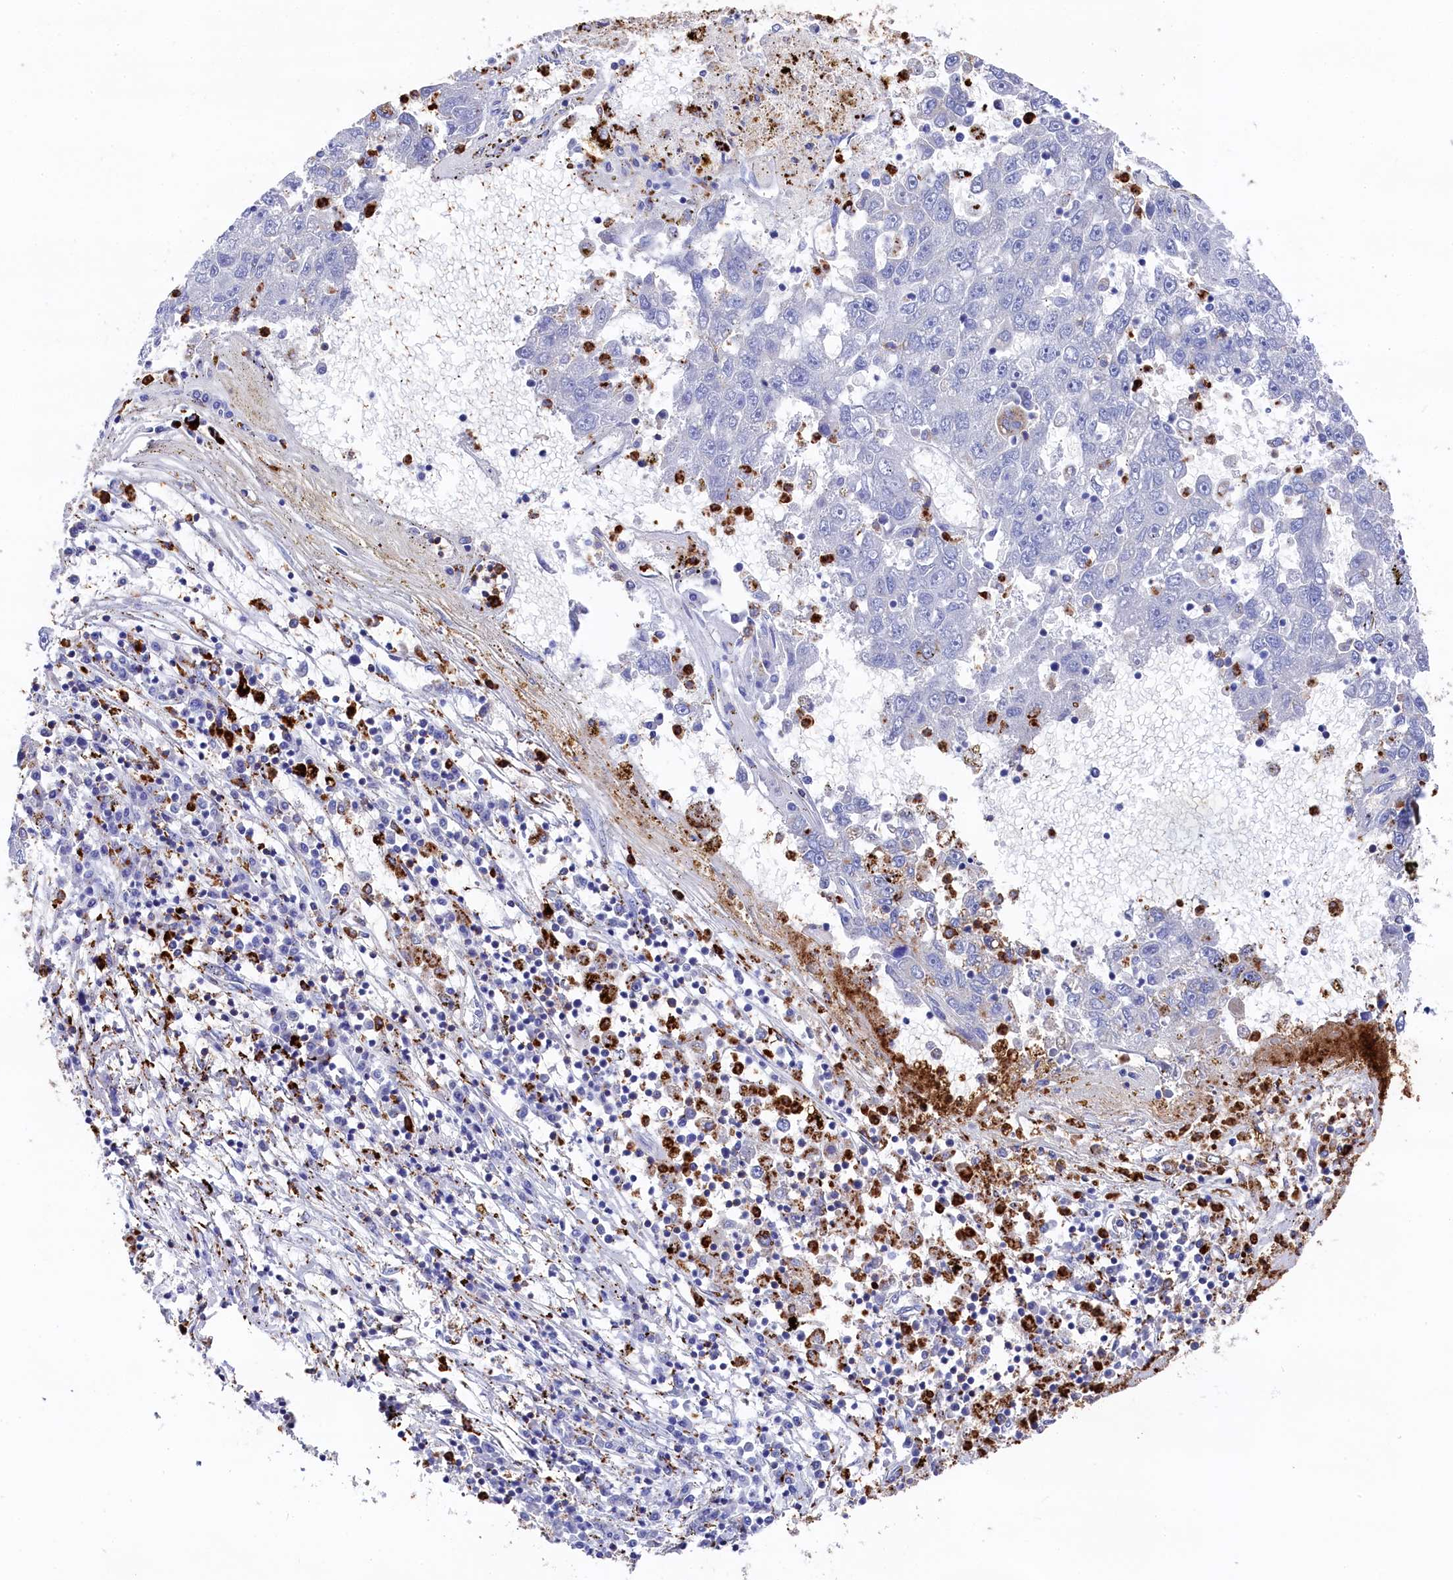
{"staining": {"intensity": "negative", "quantity": "none", "location": "none"}, "tissue": "liver cancer", "cell_type": "Tumor cells", "image_type": "cancer", "snomed": [{"axis": "morphology", "description": "Carcinoma, Hepatocellular, NOS"}, {"axis": "topography", "description": "Liver"}], "caption": "Tumor cells are negative for protein expression in human liver cancer (hepatocellular carcinoma).", "gene": "PLAC8", "patient": {"sex": "male", "age": 49}}